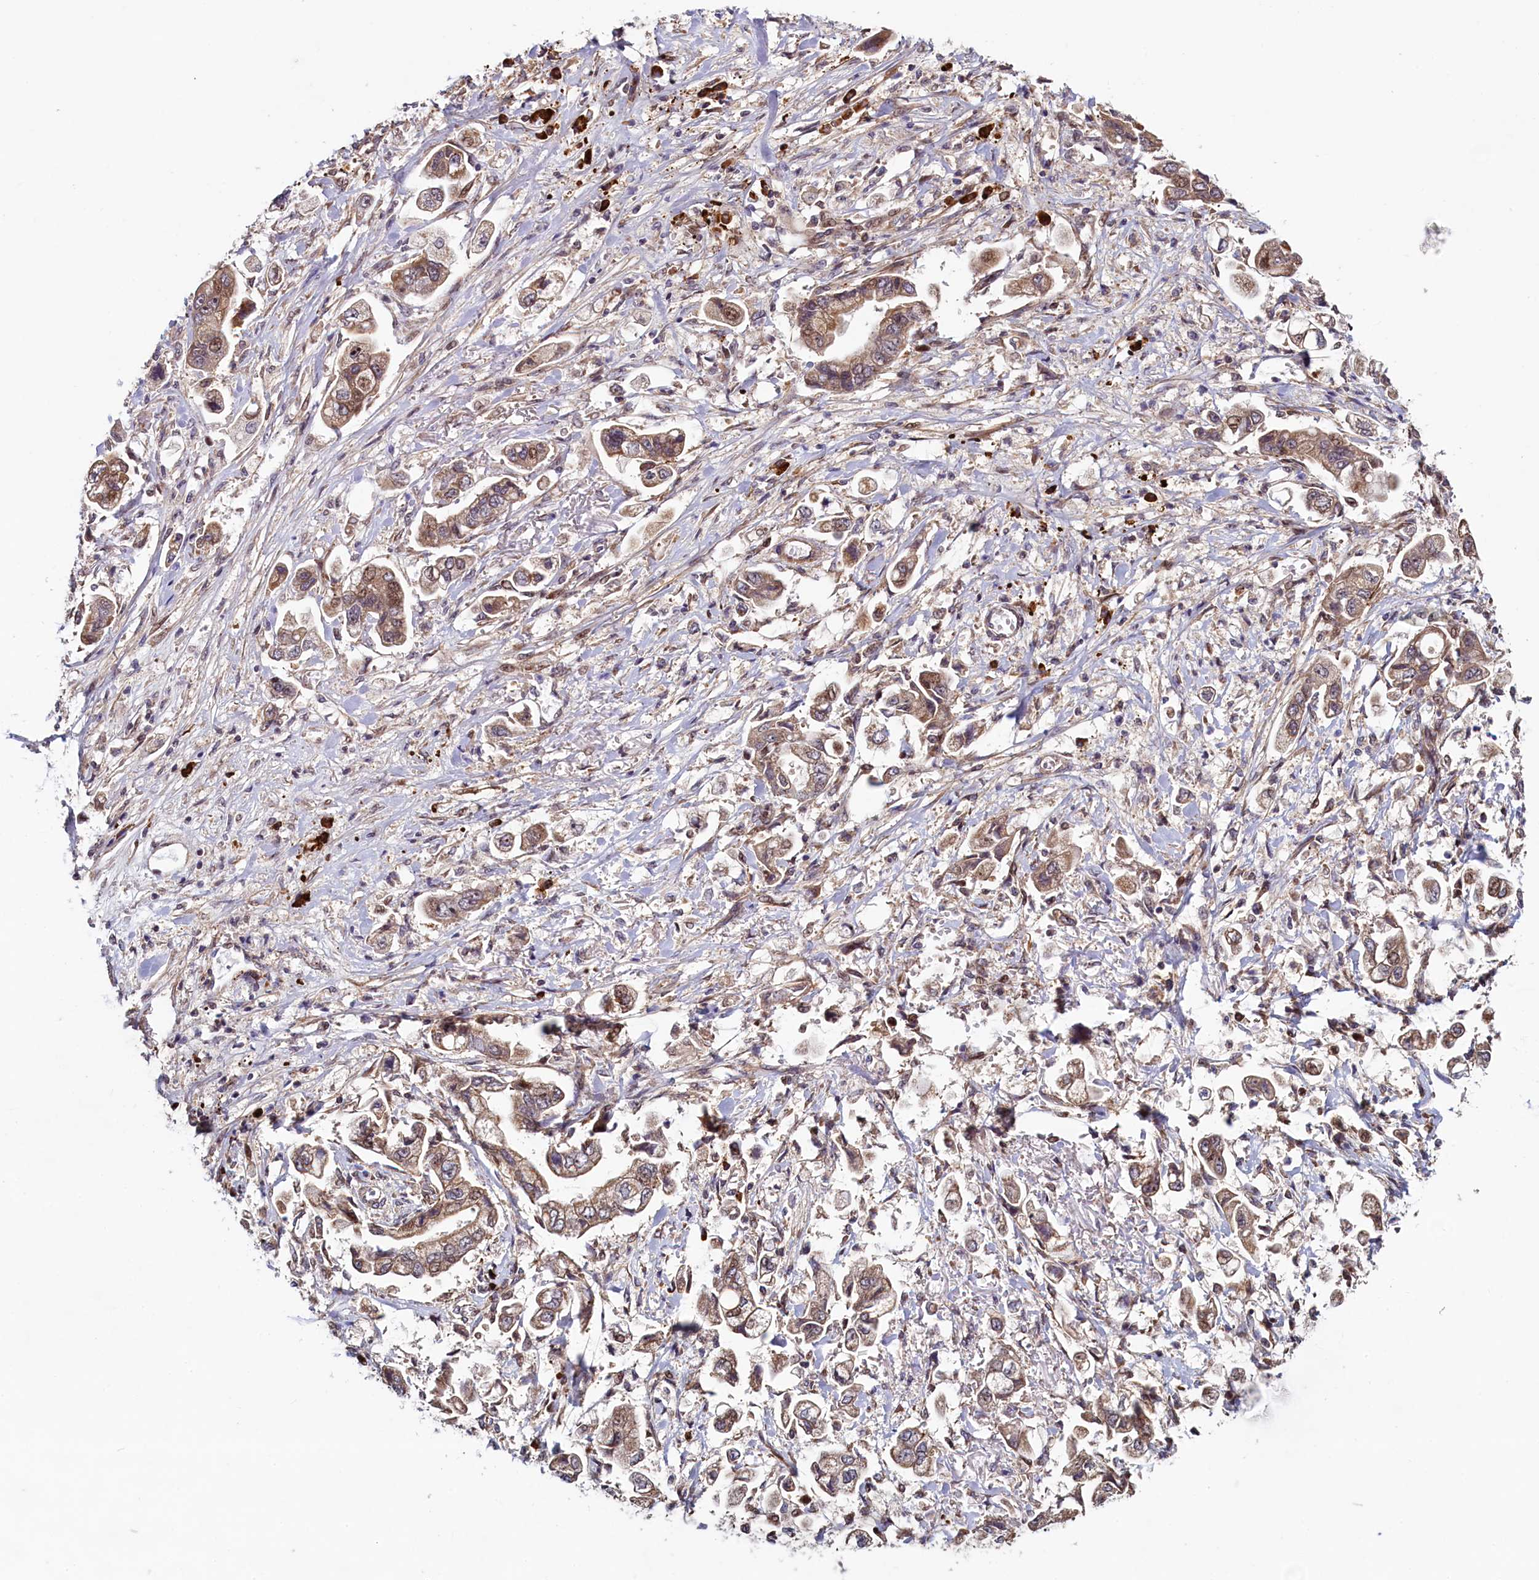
{"staining": {"intensity": "moderate", "quantity": ">75%", "location": "cytoplasmic/membranous"}, "tissue": "stomach cancer", "cell_type": "Tumor cells", "image_type": "cancer", "snomed": [{"axis": "morphology", "description": "Adenocarcinoma, NOS"}, {"axis": "topography", "description": "Stomach"}], "caption": "Immunohistochemistry (IHC) micrograph of neoplastic tissue: stomach cancer (adenocarcinoma) stained using immunohistochemistry (IHC) reveals medium levels of moderate protein expression localized specifically in the cytoplasmic/membranous of tumor cells, appearing as a cytoplasmic/membranous brown color.", "gene": "RBFA", "patient": {"sex": "male", "age": 62}}